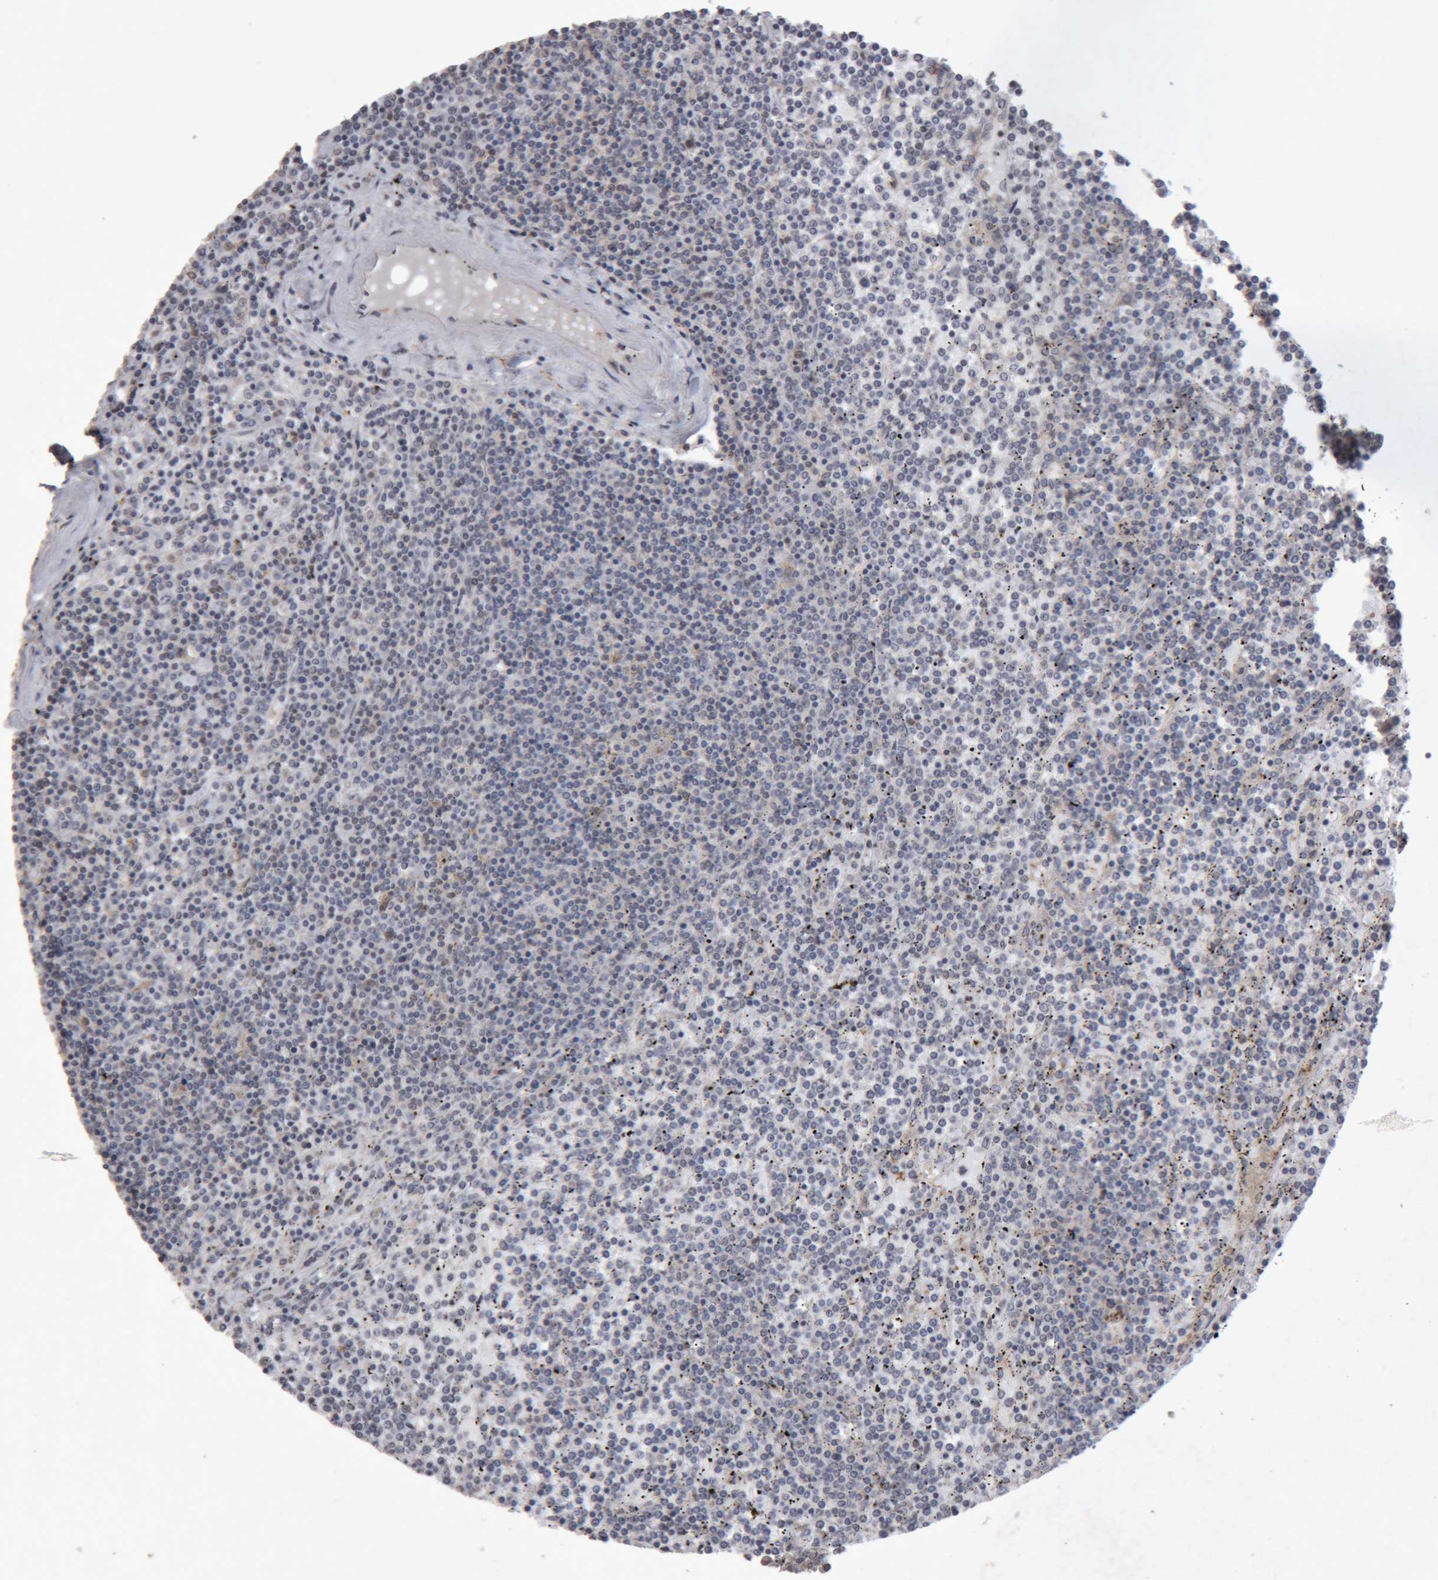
{"staining": {"intensity": "negative", "quantity": "none", "location": "none"}, "tissue": "lymphoma", "cell_type": "Tumor cells", "image_type": "cancer", "snomed": [{"axis": "morphology", "description": "Malignant lymphoma, non-Hodgkin's type, Low grade"}, {"axis": "topography", "description": "Spleen"}], "caption": "Tumor cells are negative for protein expression in human malignant lymphoma, non-Hodgkin's type (low-grade).", "gene": "MEP1A", "patient": {"sex": "female", "age": 19}}